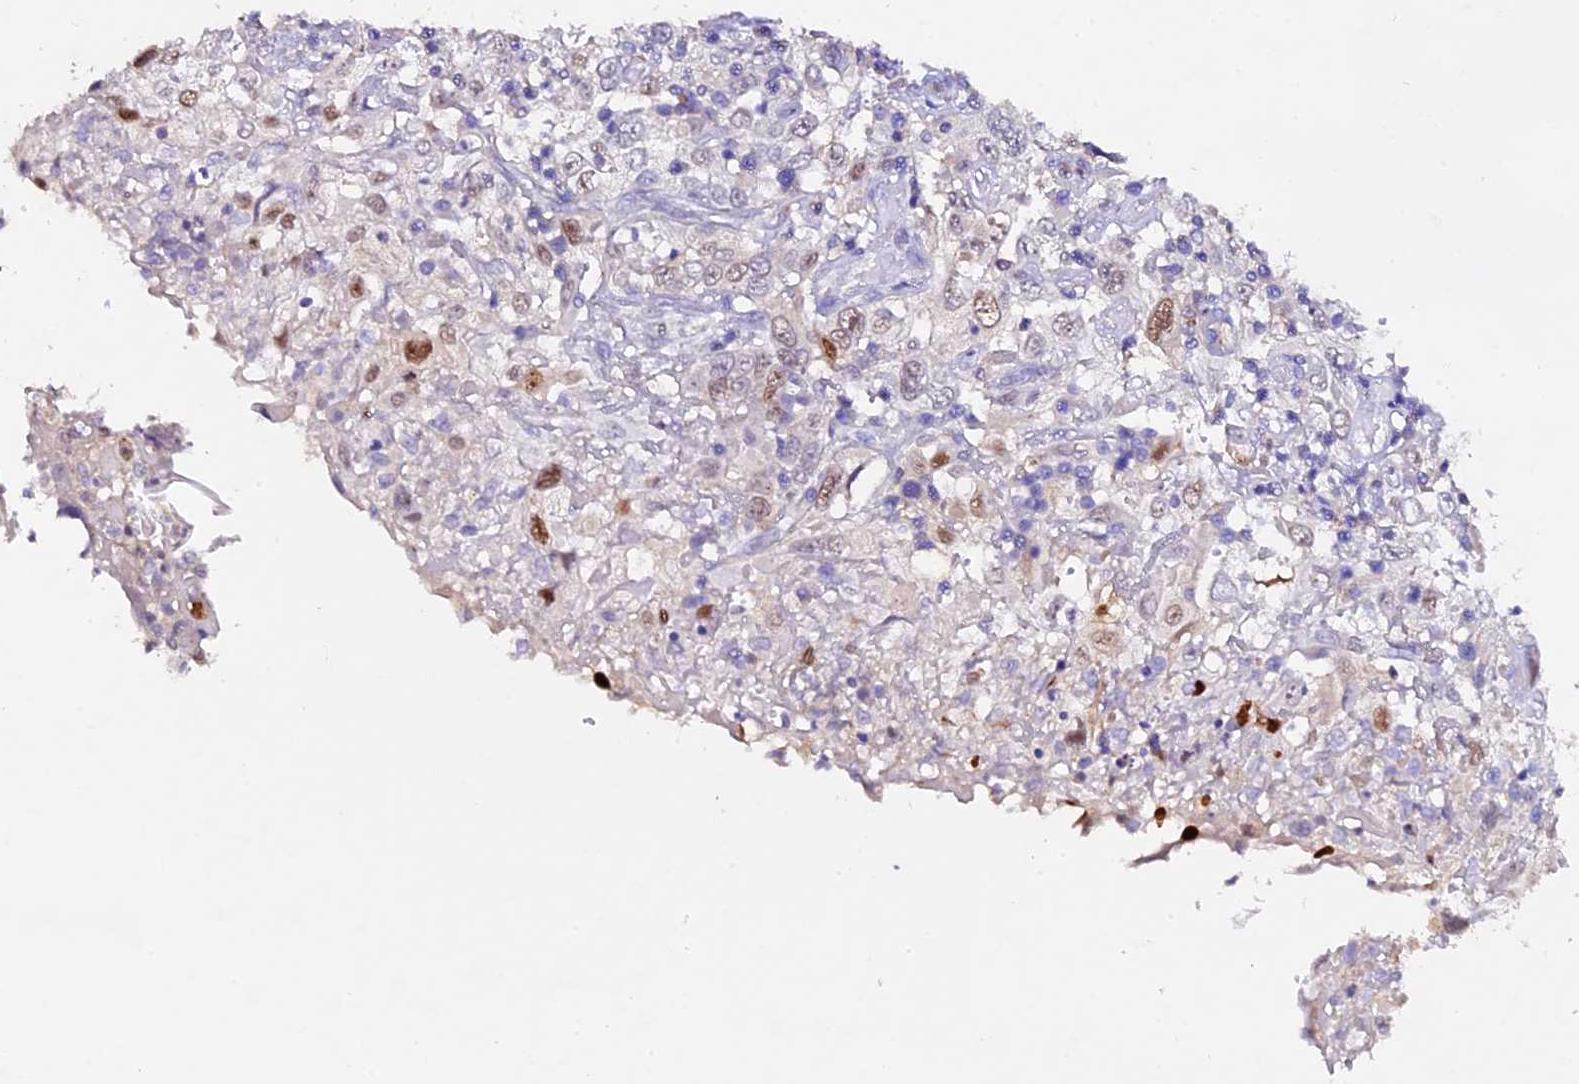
{"staining": {"intensity": "moderate", "quantity": "<25%", "location": "cytoplasmic/membranous,nuclear"}, "tissue": "cervical cancer", "cell_type": "Tumor cells", "image_type": "cancer", "snomed": [{"axis": "morphology", "description": "Squamous cell carcinoma, NOS"}, {"axis": "topography", "description": "Cervix"}], "caption": "IHC staining of cervical cancer (squamous cell carcinoma), which exhibits low levels of moderate cytoplasmic/membranous and nuclear staining in approximately <25% of tumor cells indicating moderate cytoplasmic/membranous and nuclear protein expression. The staining was performed using DAB (brown) for protein detection and nuclei were counterstained in hematoxylin (blue).", "gene": "TGDS", "patient": {"sex": "female", "age": 46}}